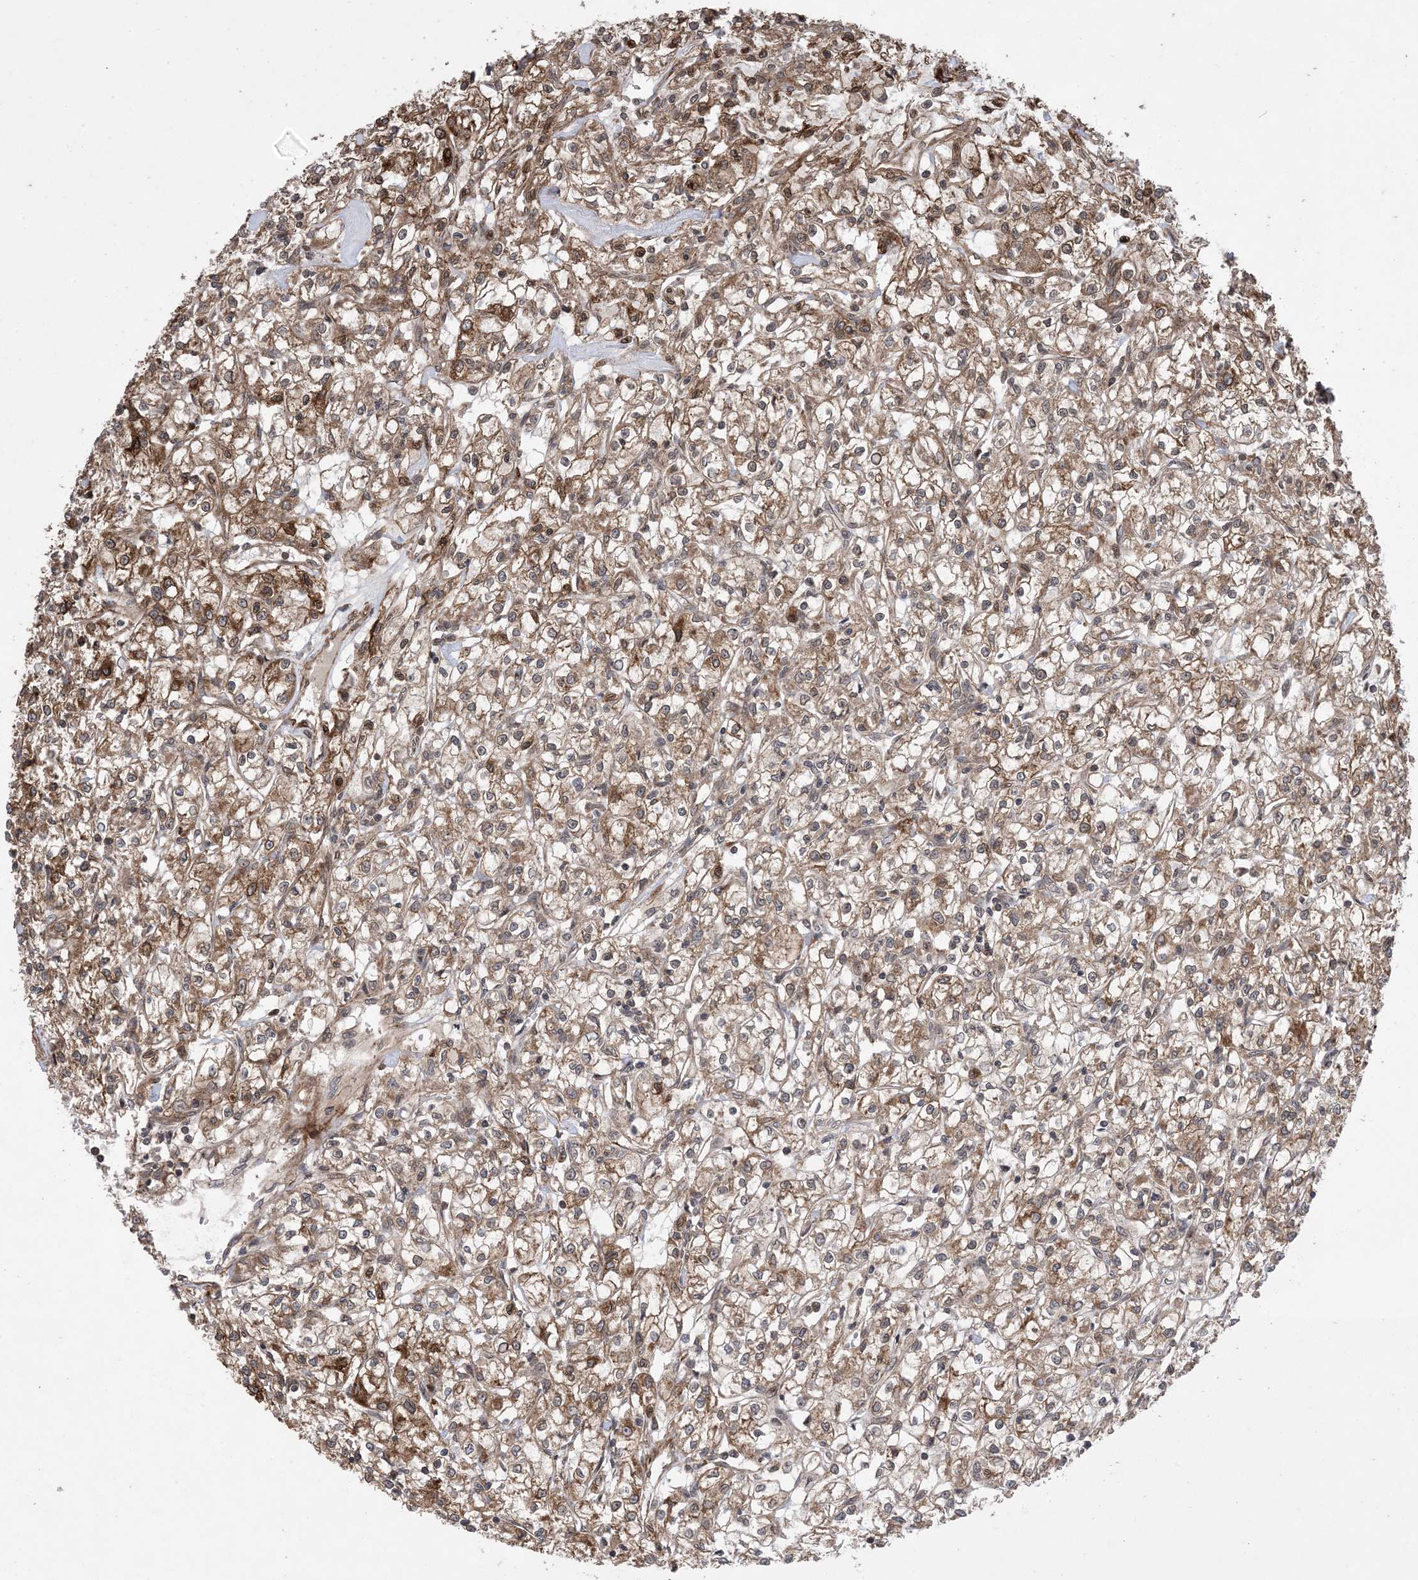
{"staining": {"intensity": "moderate", "quantity": ">75%", "location": "cytoplasmic/membranous"}, "tissue": "renal cancer", "cell_type": "Tumor cells", "image_type": "cancer", "snomed": [{"axis": "morphology", "description": "Adenocarcinoma, NOS"}, {"axis": "topography", "description": "Kidney"}], "caption": "Immunohistochemistry (DAB (3,3'-diaminobenzidine)) staining of renal cancer (adenocarcinoma) reveals moderate cytoplasmic/membranous protein positivity in about >75% of tumor cells.", "gene": "ZNF511", "patient": {"sex": "female", "age": 59}}